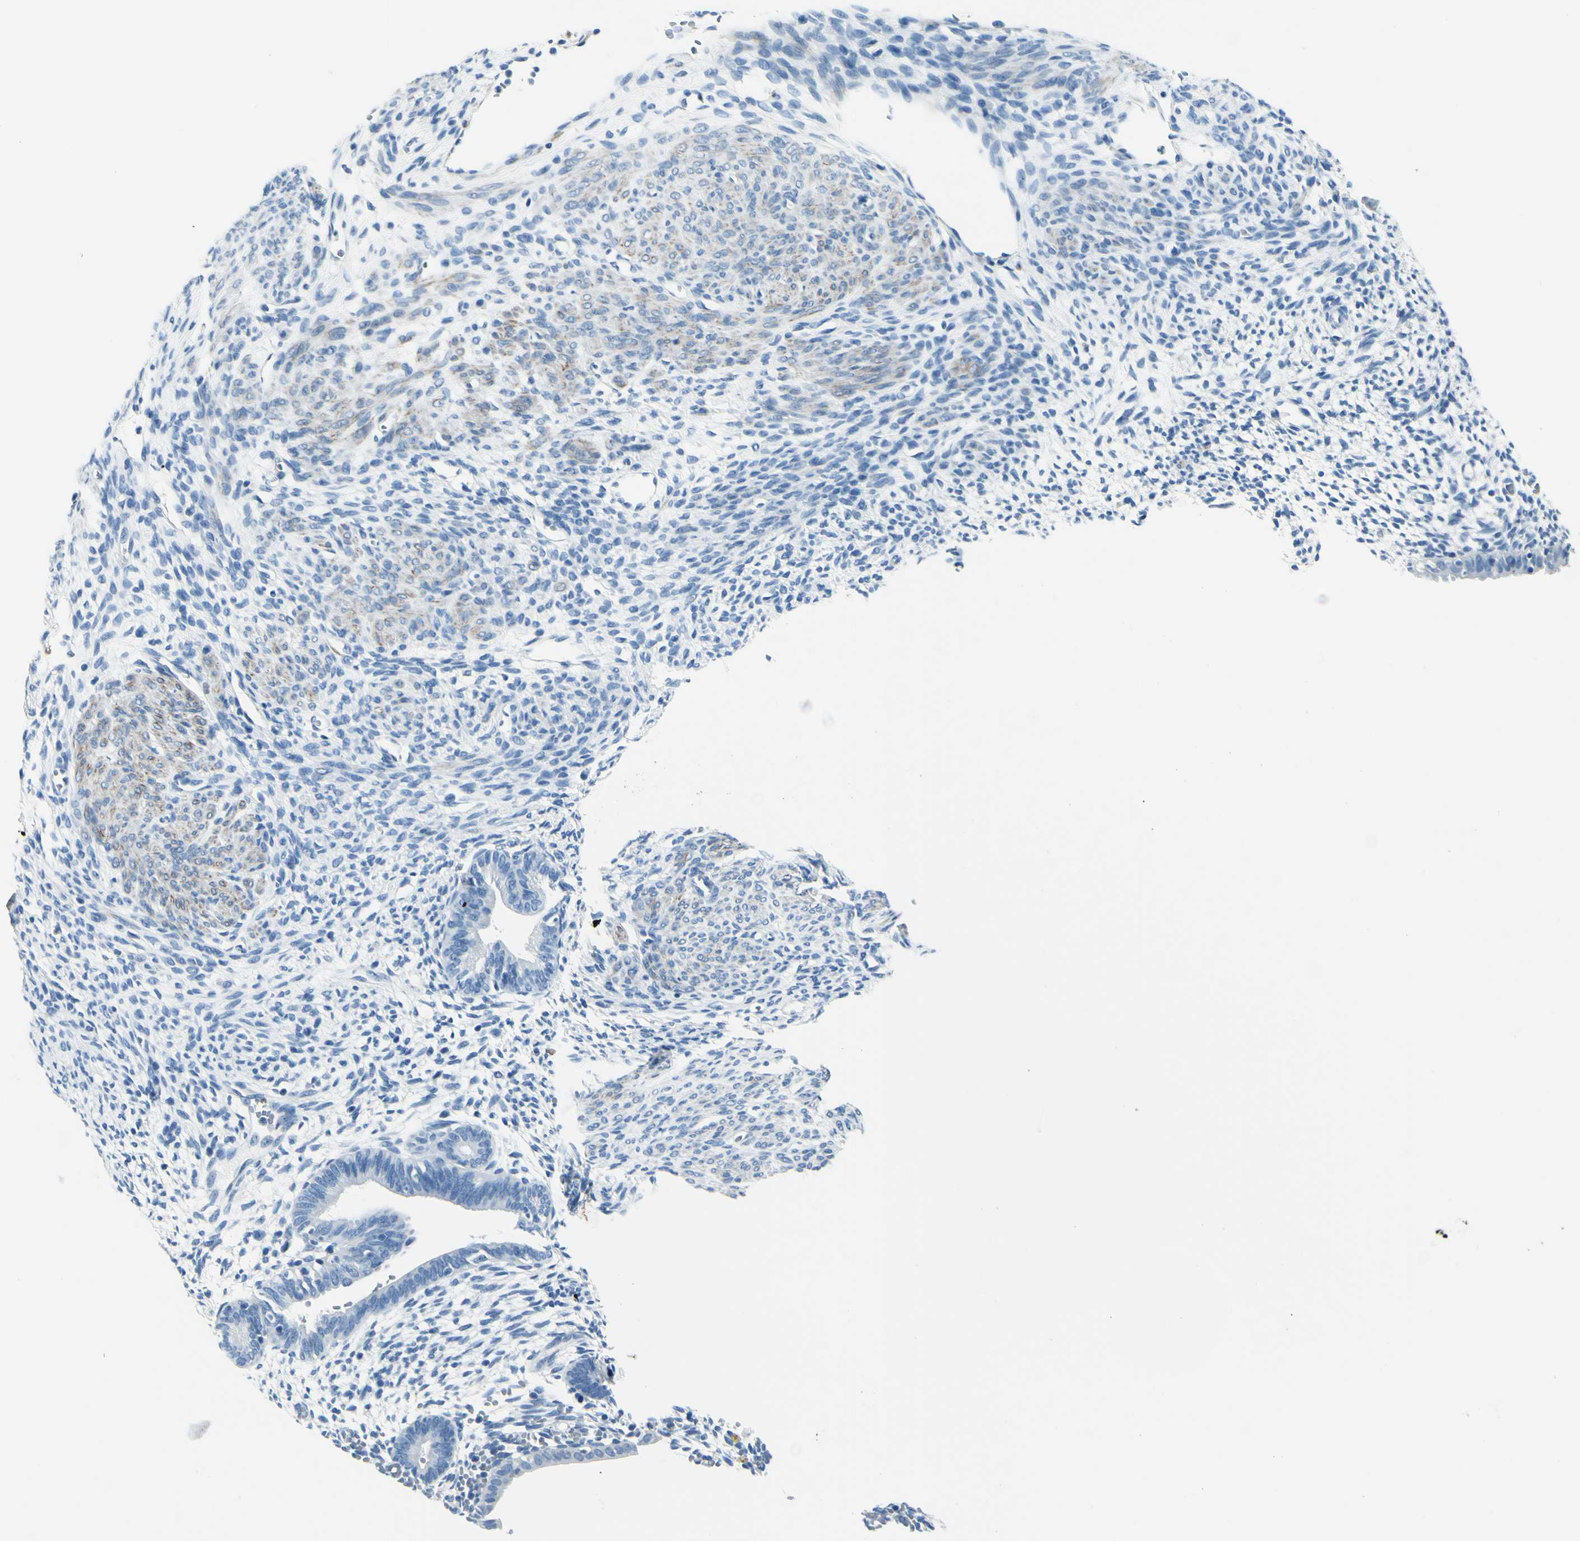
{"staining": {"intensity": "negative", "quantity": "none", "location": "none"}, "tissue": "endometrium", "cell_type": "Cells in endometrial stroma", "image_type": "normal", "snomed": [{"axis": "morphology", "description": "Normal tissue, NOS"}, {"axis": "morphology", "description": "Atrophy, NOS"}, {"axis": "topography", "description": "Uterus"}, {"axis": "topography", "description": "Endometrium"}], "caption": "Benign endometrium was stained to show a protein in brown. There is no significant staining in cells in endometrial stroma.", "gene": "CDH15", "patient": {"sex": "female", "age": 68}}